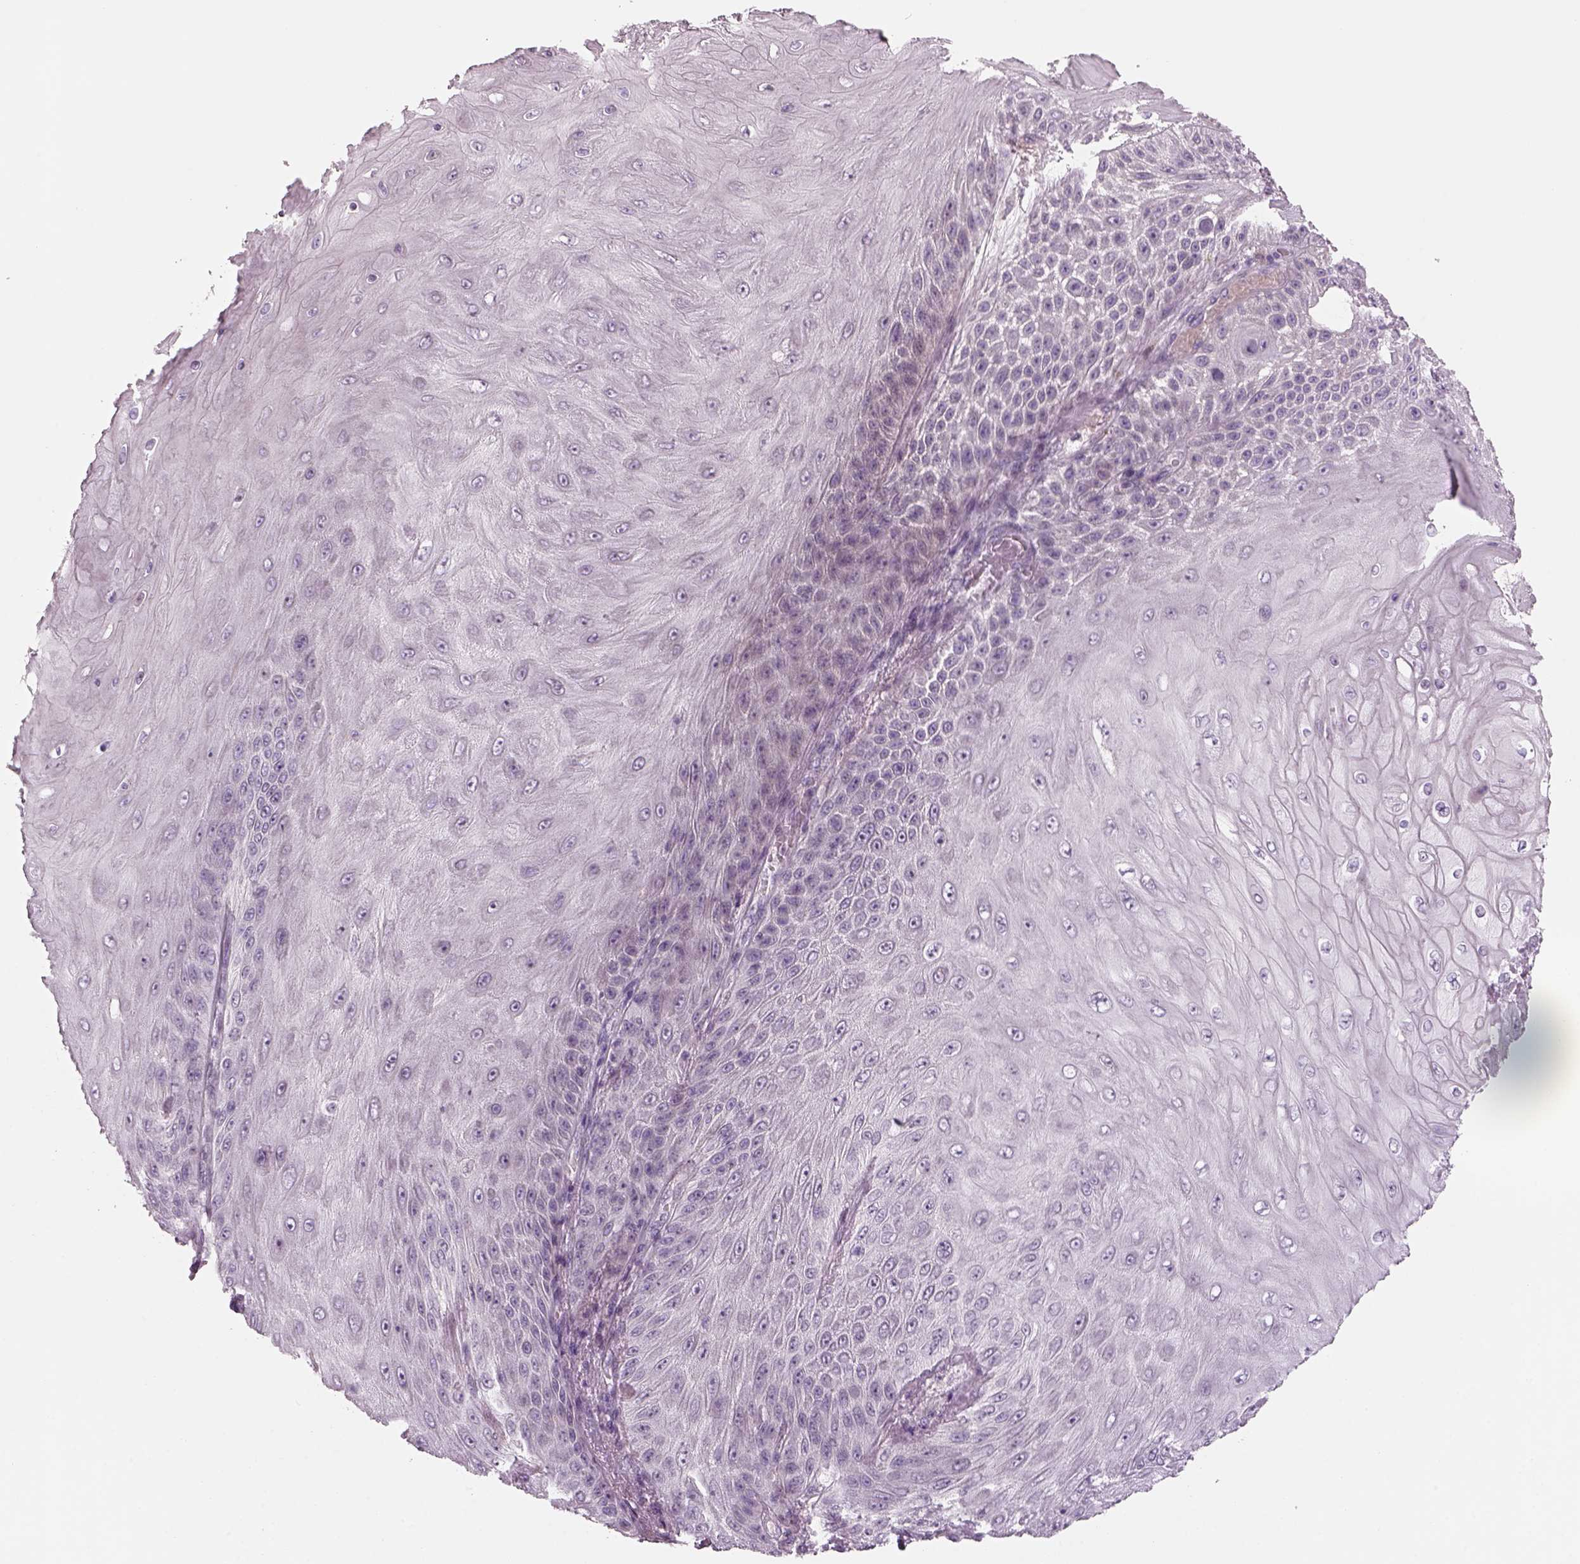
{"staining": {"intensity": "negative", "quantity": "none", "location": "none"}, "tissue": "skin cancer", "cell_type": "Tumor cells", "image_type": "cancer", "snomed": [{"axis": "morphology", "description": "Squamous cell carcinoma, NOS"}, {"axis": "topography", "description": "Skin"}], "caption": "Skin cancer (squamous cell carcinoma) was stained to show a protein in brown. There is no significant expression in tumor cells.", "gene": "PENK", "patient": {"sex": "male", "age": 62}}